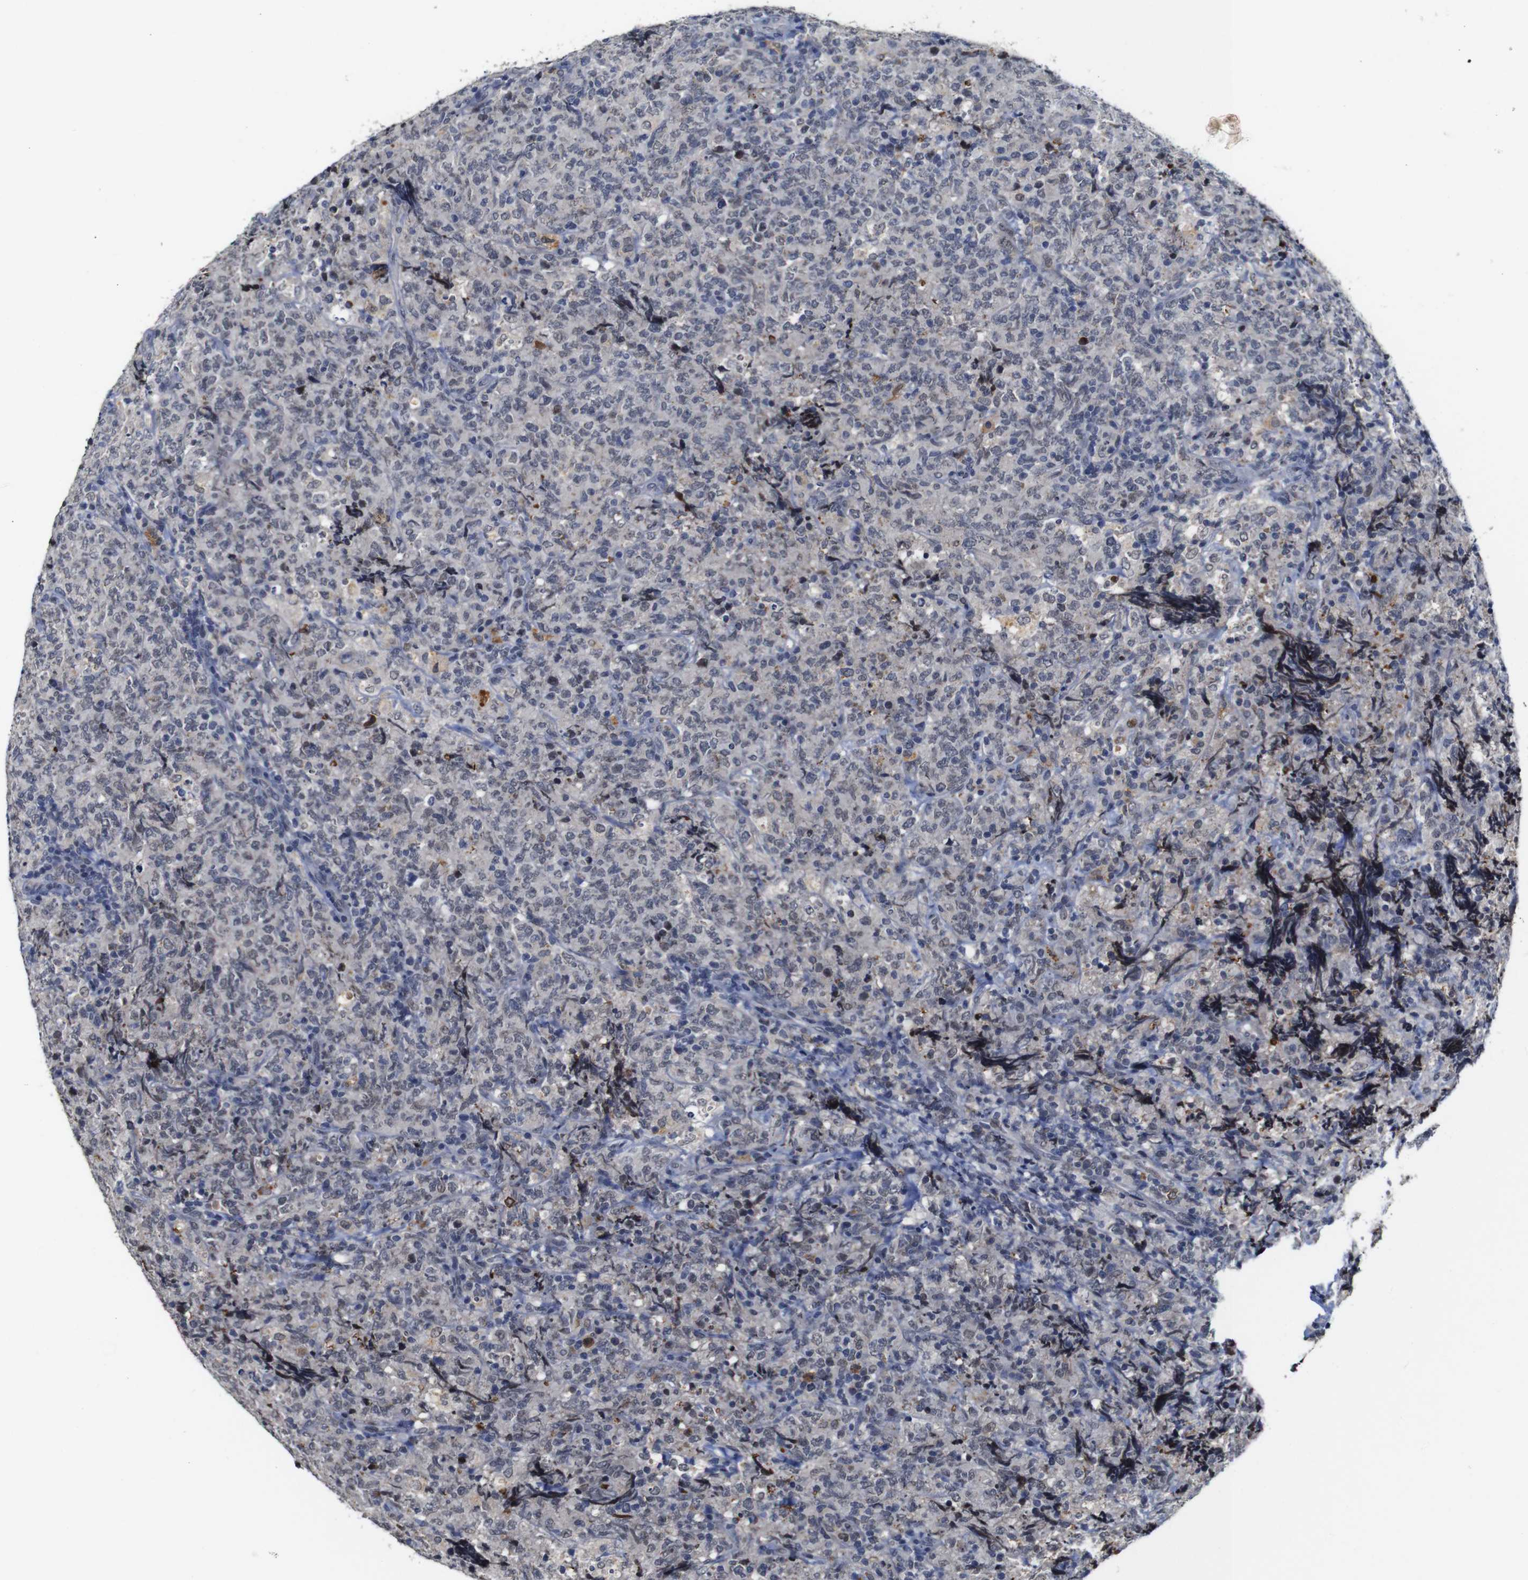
{"staining": {"intensity": "moderate", "quantity": "<25%", "location": "cytoplasmic/membranous,nuclear"}, "tissue": "lymphoma", "cell_type": "Tumor cells", "image_type": "cancer", "snomed": [{"axis": "morphology", "description": "Malignant lymphoma, non-Hodgkin's type, High grade"}, {"axis": "topography", "description": "Tonsil"}], "caption": "Immunohistochemical staining of high-grade malignant lymphoma, non-Hodgkin's type shows moderate cytoplasmic/membranous and nuclear protein expression in approximately <25% of tumor cells.", "gene": "NTRK3", "patient": {"sex": "female", "age": 36}}